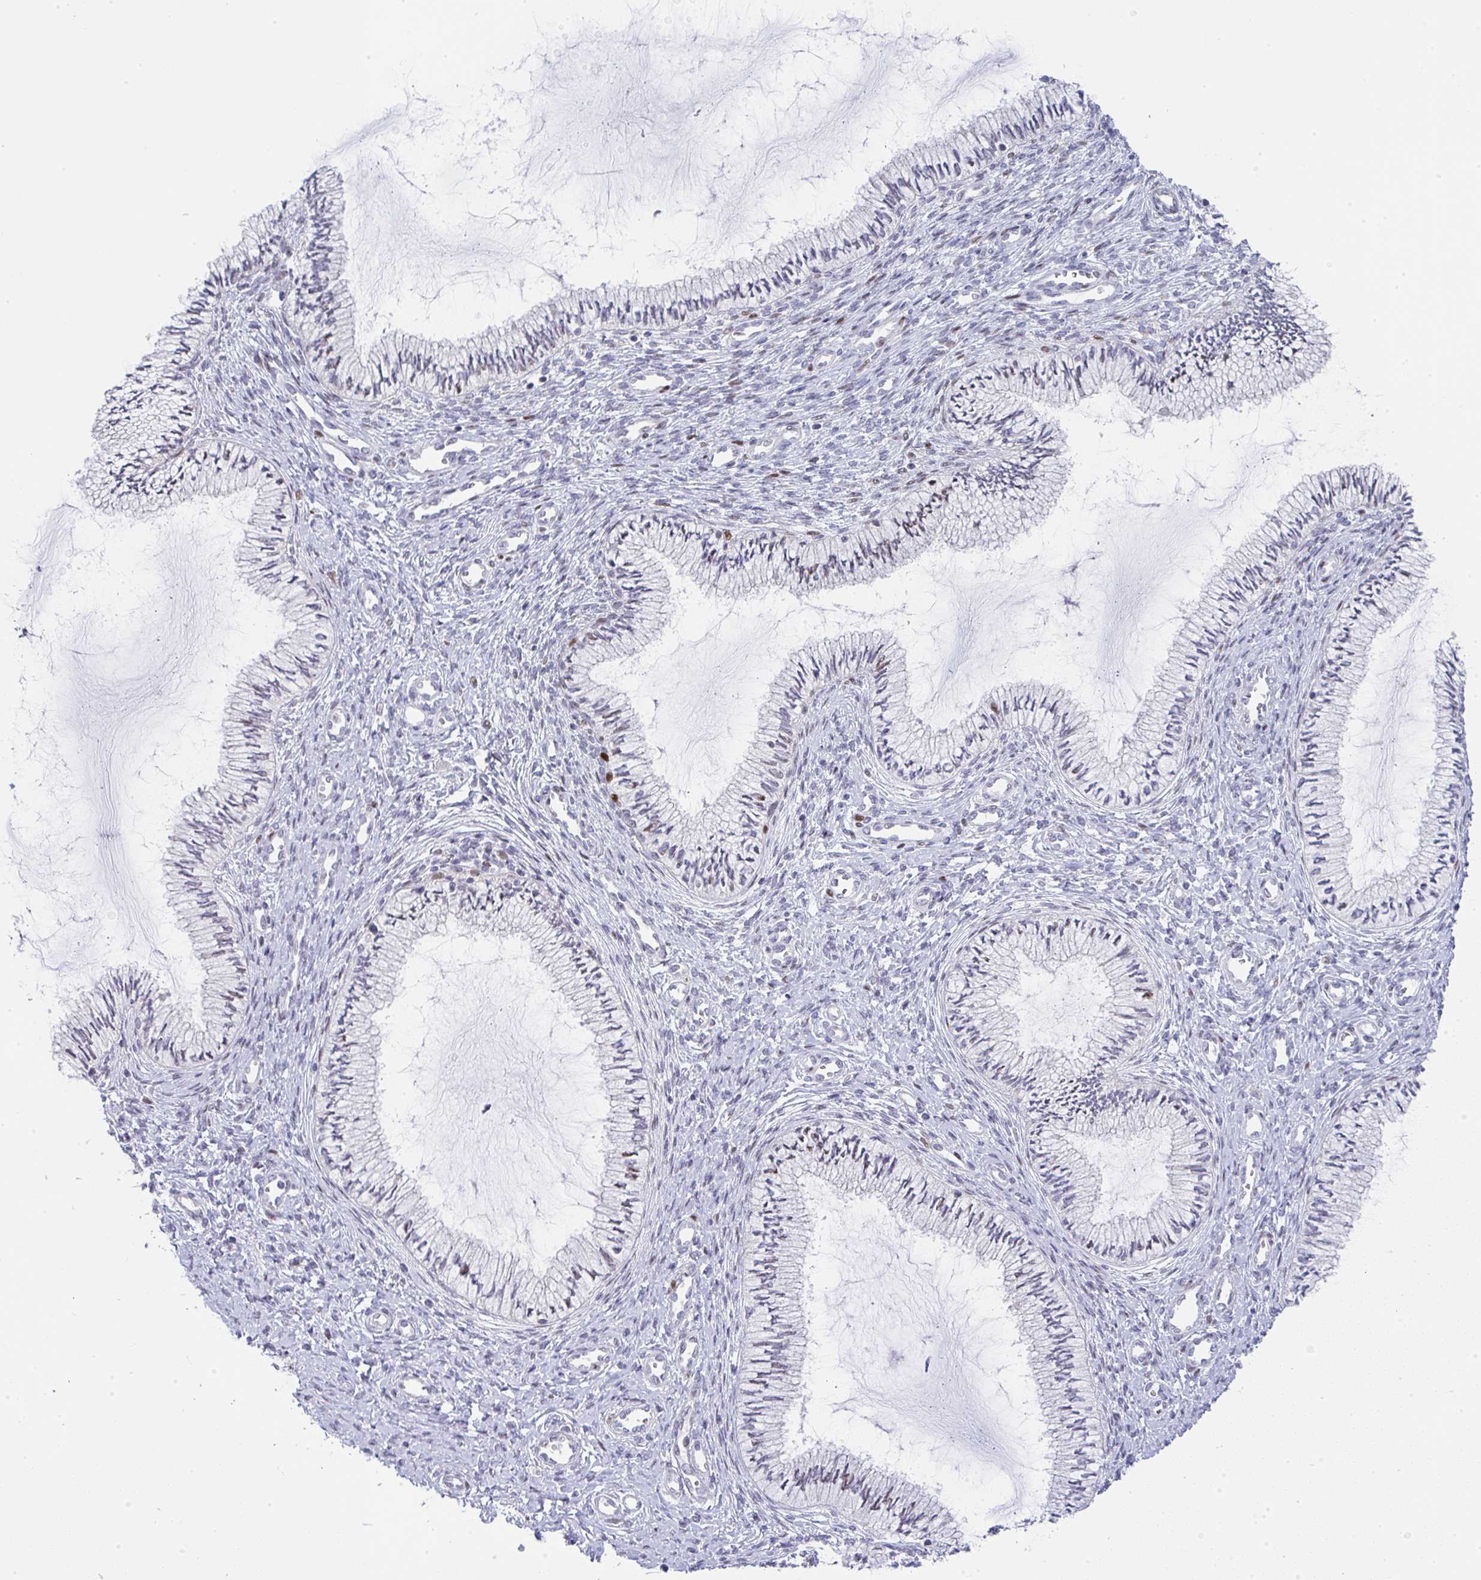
{"staining": {"intensity": "negative", "quantity": "none", "location": "none"}, "tissue": "cervix", "cell_type": "Glandular cells", "image_type": "normal", "snomed": [{"axis": "morphology", "description": "Normal tissue, NOS"}, {"axis": "topography", "description": "Cervix"}], "caption": "A photomicrograph of human cervix is negative for staining in glandular cells.", "gene": "GALNT16", "patient": {"sex": "female", "age": 24}}